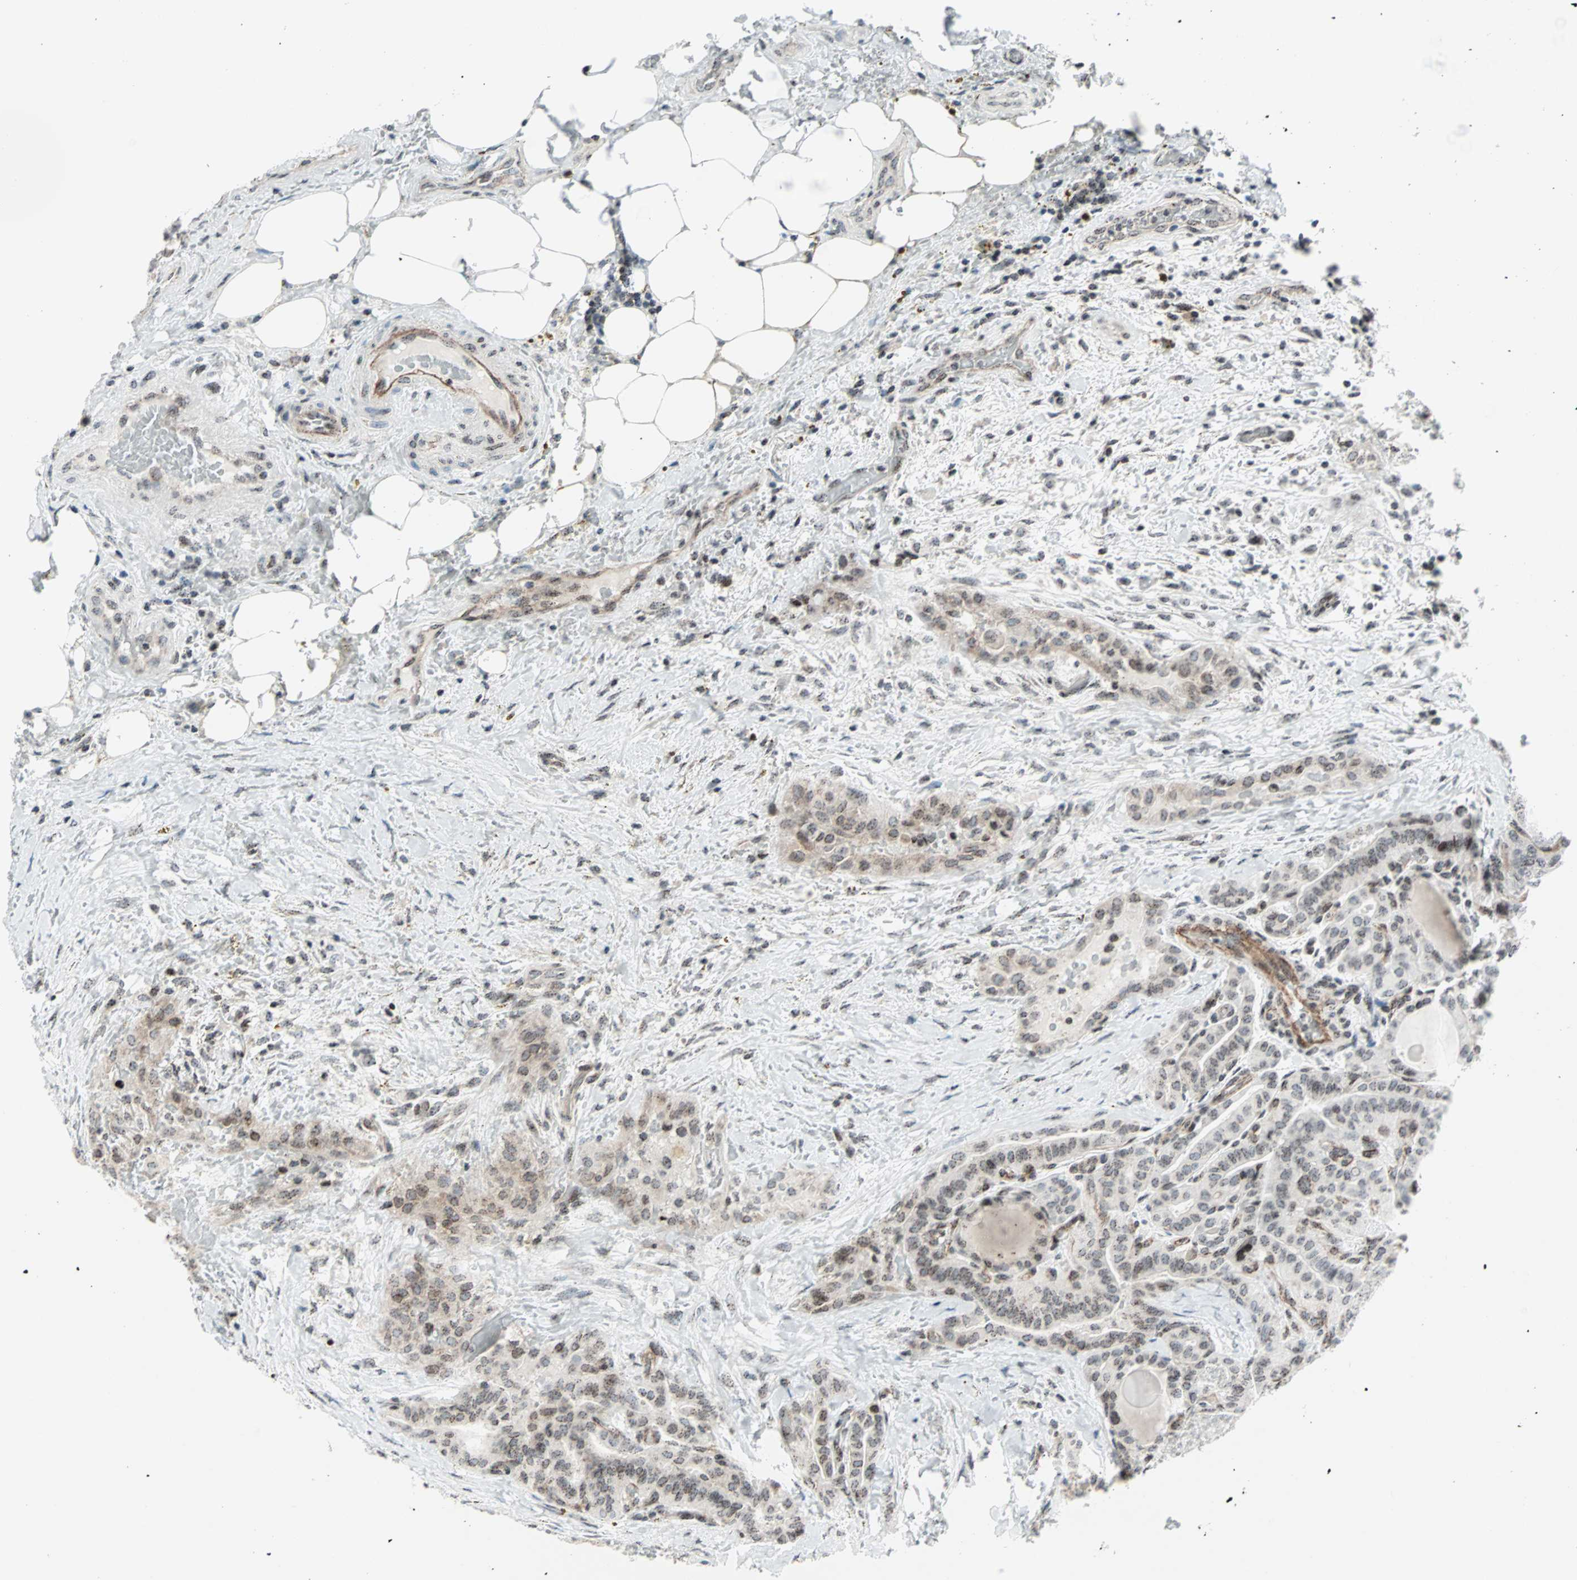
{"staining": {"intensity": "weak", "quantity": ">75%", "location": "nuclear"}, "tissue": "thyroid cancer", "cell_type": "Tumor cells", "image_type": "cancer", "snomed": [{"axis": "morphology", "description": "Papillary adenocarcinoma, NOS"}, {"axis": "topography", "description": "Thyroid gland"}], "caption": "Immunohistochemical staining of thyroid papillary adenocarcinoma exhibits low levels of weak nuclear protein staining in about >75% of tumor cells. The protein is shown in brown color, while the nuclei are stained blue.", "gene": "CENPA", "patient": {"sex": "male", "age": 77}}